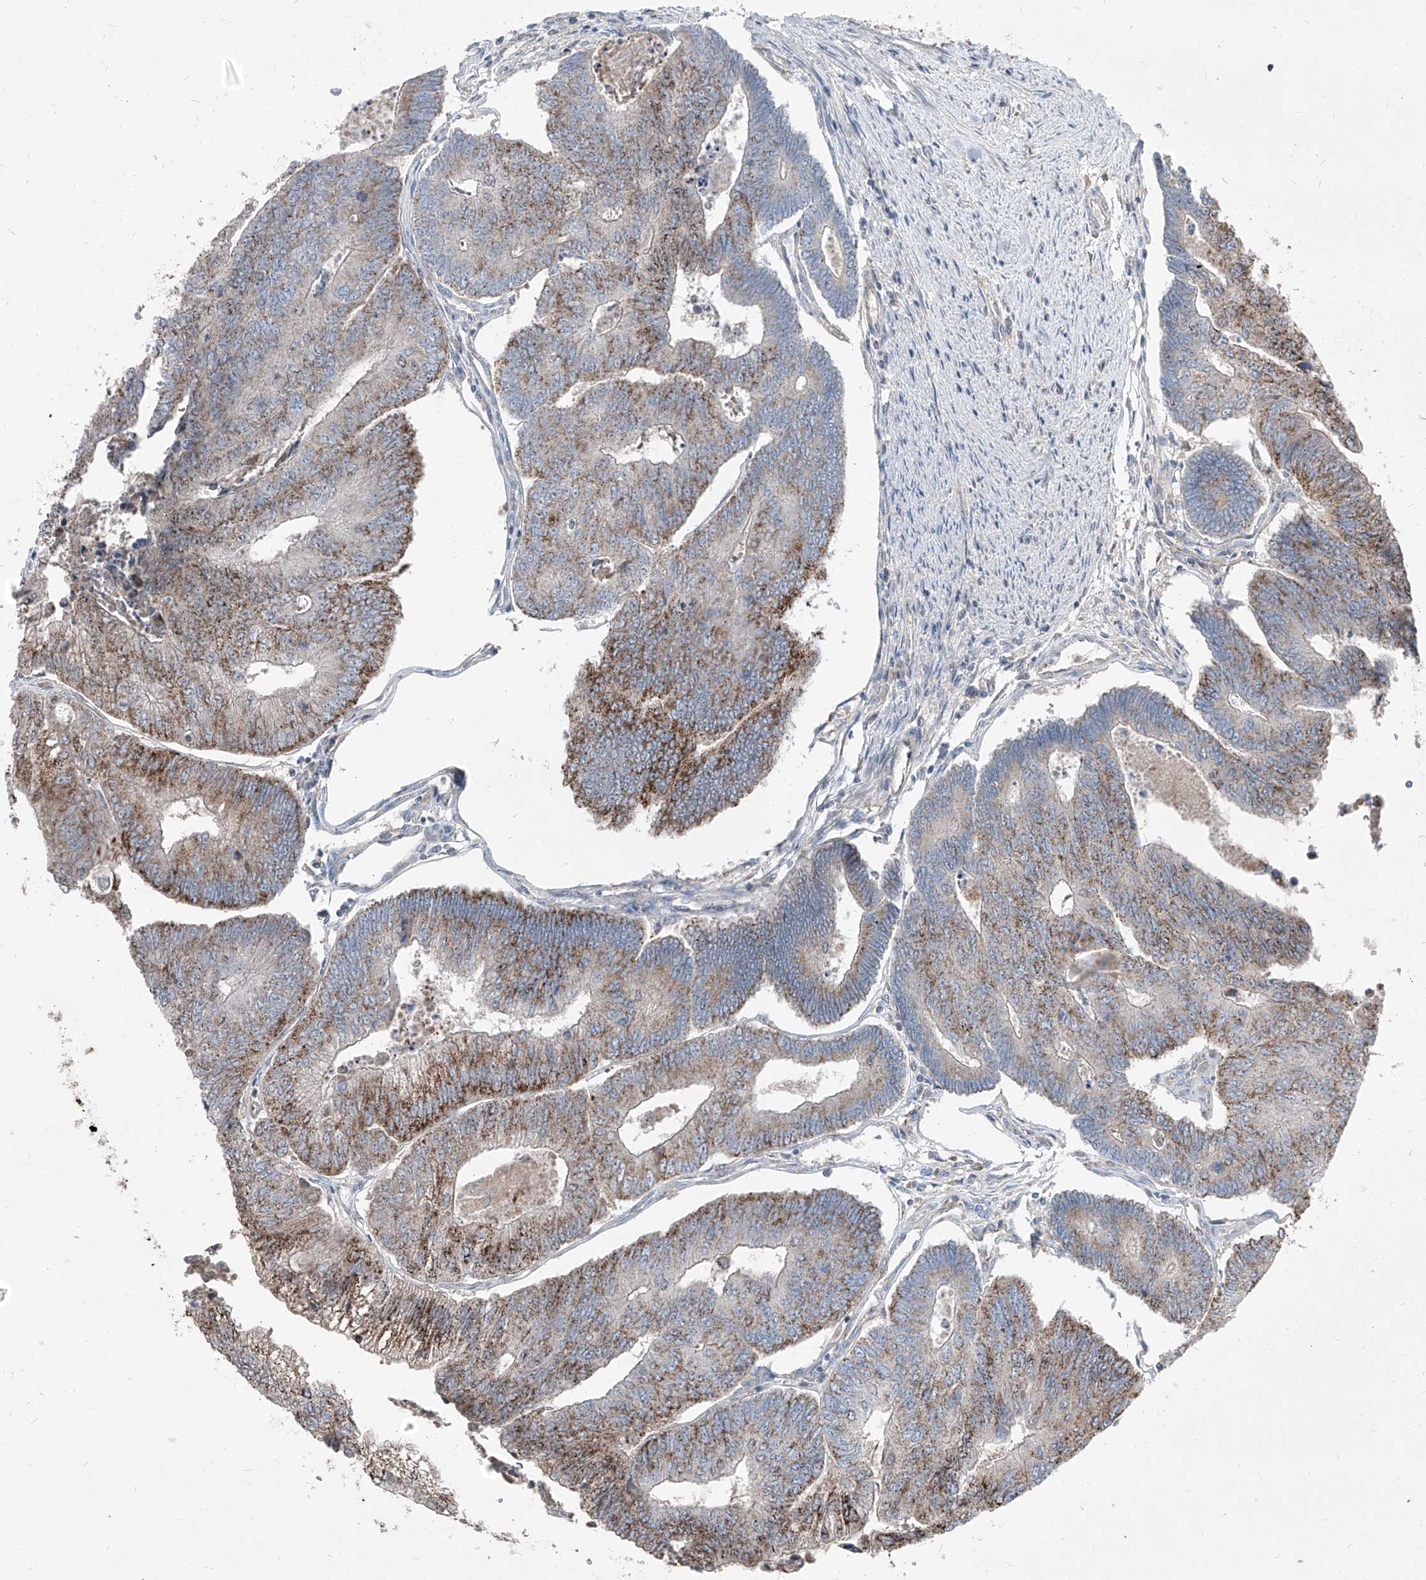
{"staining": {"intensity": "moderate", "quantity": ">75%", "location": "cytoplasmic/membranous"}, "tissue": "colorectal cancer", "cell_type": "Tumor cells", "image_type": "cancer", "snomed": [{"axis": "morphology", "description": "Adenocarcinoma, NOS"}, {"axis": "topography", "description": "Colon"}], "caption": "An image of human colorectal cancer stained for a protein reveals moderate cytoplasmic/membranous brown staining in tumor cells.", "gene": "ABCD3", "patient": {"sex": "female", "age": 67}}